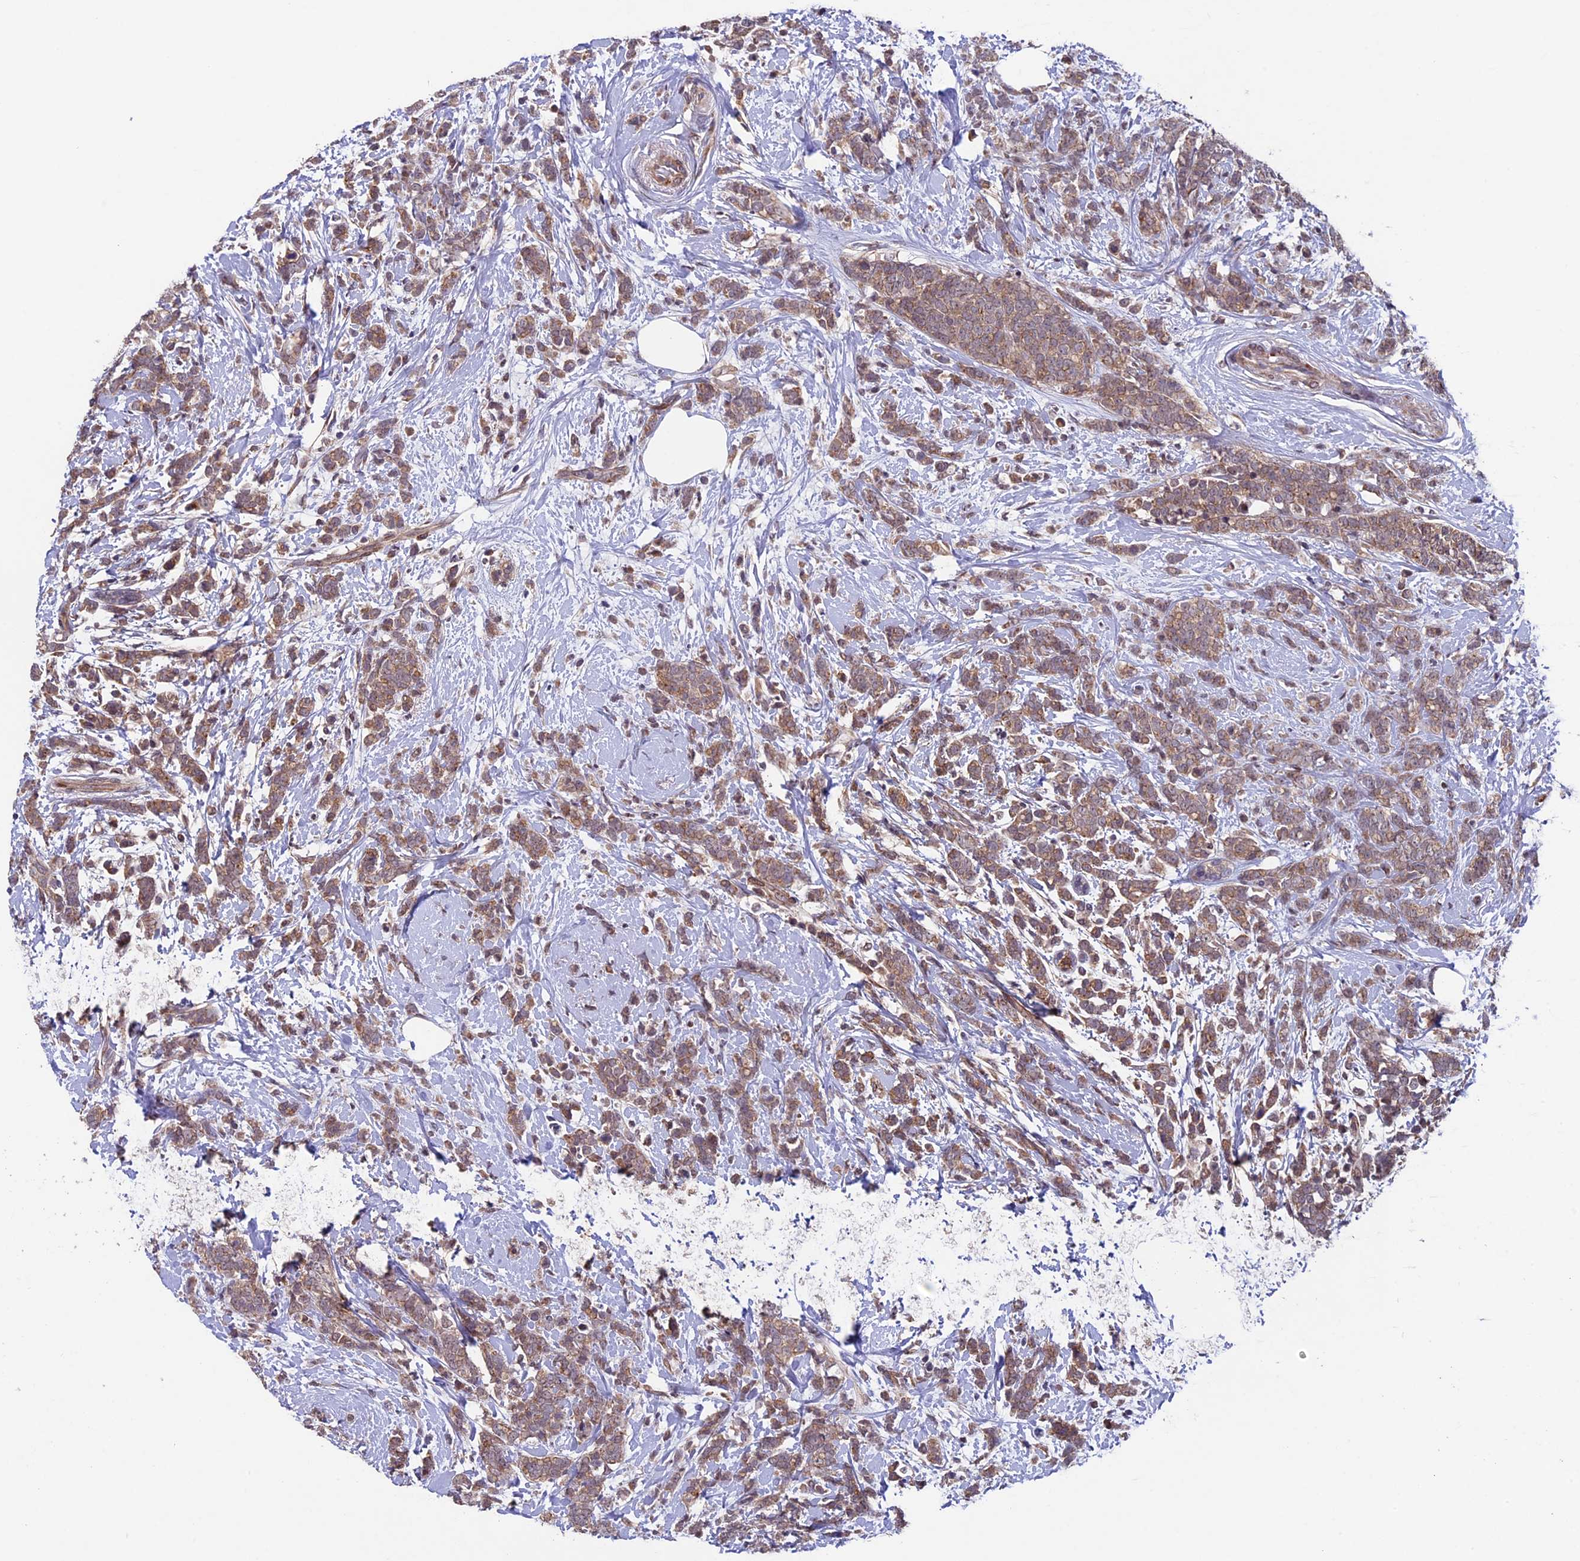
{"staining": {"intensity": "moderate", "quantity": ">75%", "location": "cytoplasmic/membranous"}, "tissue": "breast cancer", "cell_type": "Tumor cells", "image_type": "cancer", "snomed": [{"axis": "morphology", "description": "Lobular carcinoma"}, {"axis": "topography", "description": "Breast"}], "caption": "Brown immunohistochemical staining in human breast lobular carcinoma shows moderate cytoplasmic/membranous staining in about >75% of tumor cells. Using DAB (brown) and hematoxylin (blue) stains, captured at high magnification using brightfield microscopy.", "gene": "SIPA1L3", "patient": {"sex": "female", "age": 58}}